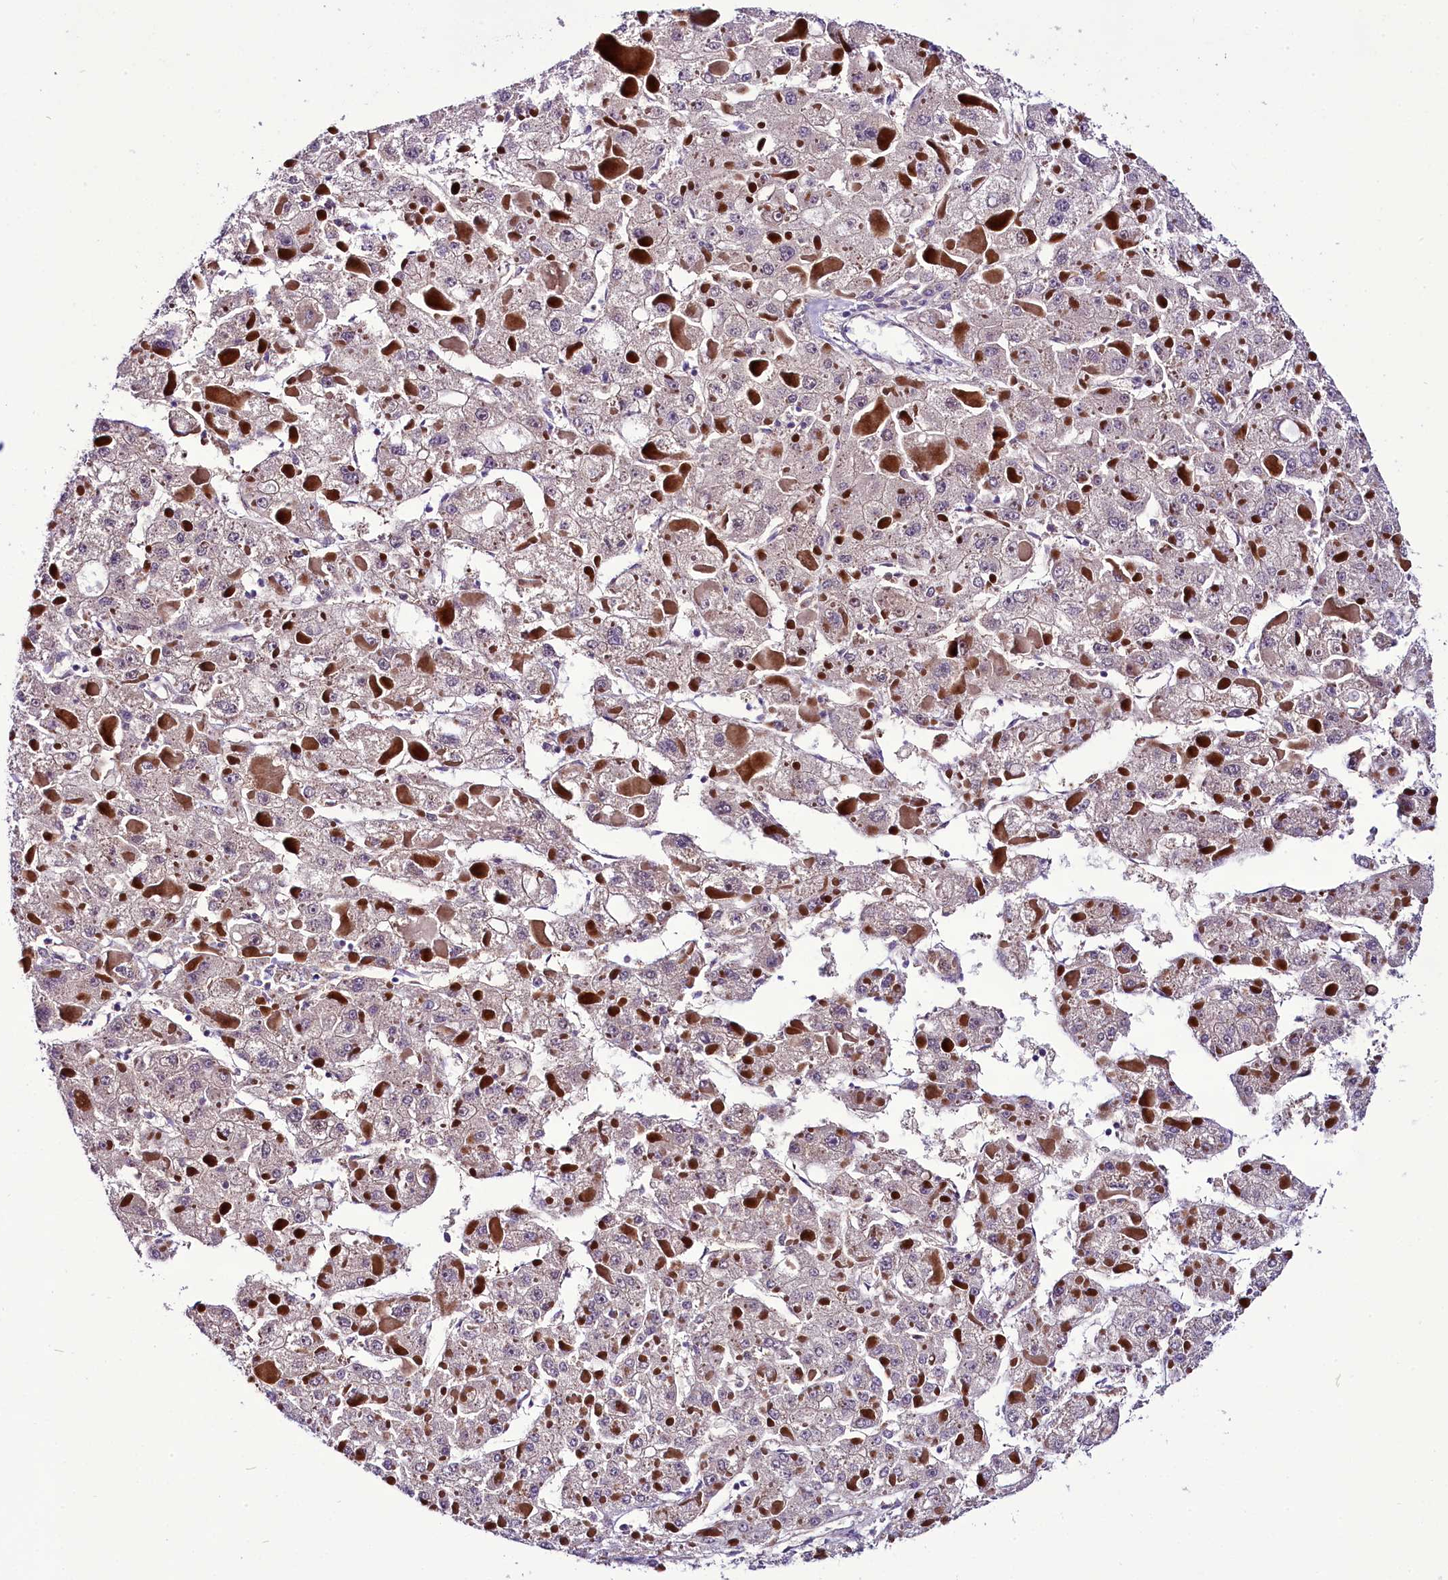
{"staining": {"intensity": "weak", "quantity": "<25%", "location": "cytoplasmic/membranous"}, "tissue": "liver cancer", "cell_type": "Tumor cells", "image_type": "cancer", "snomed": [{"axis": "morphology", "description": "Carcinoma, Hepatocellular, NOS"}, {"axis": "topography", "description": "Liver"}], "caption": "Protein analysis of hepatocellular carcinoma (liver) reveals no significant expression in tumor cells.", "gene": "C9orf40", "patient": {"sex": "female", "age": 73}}